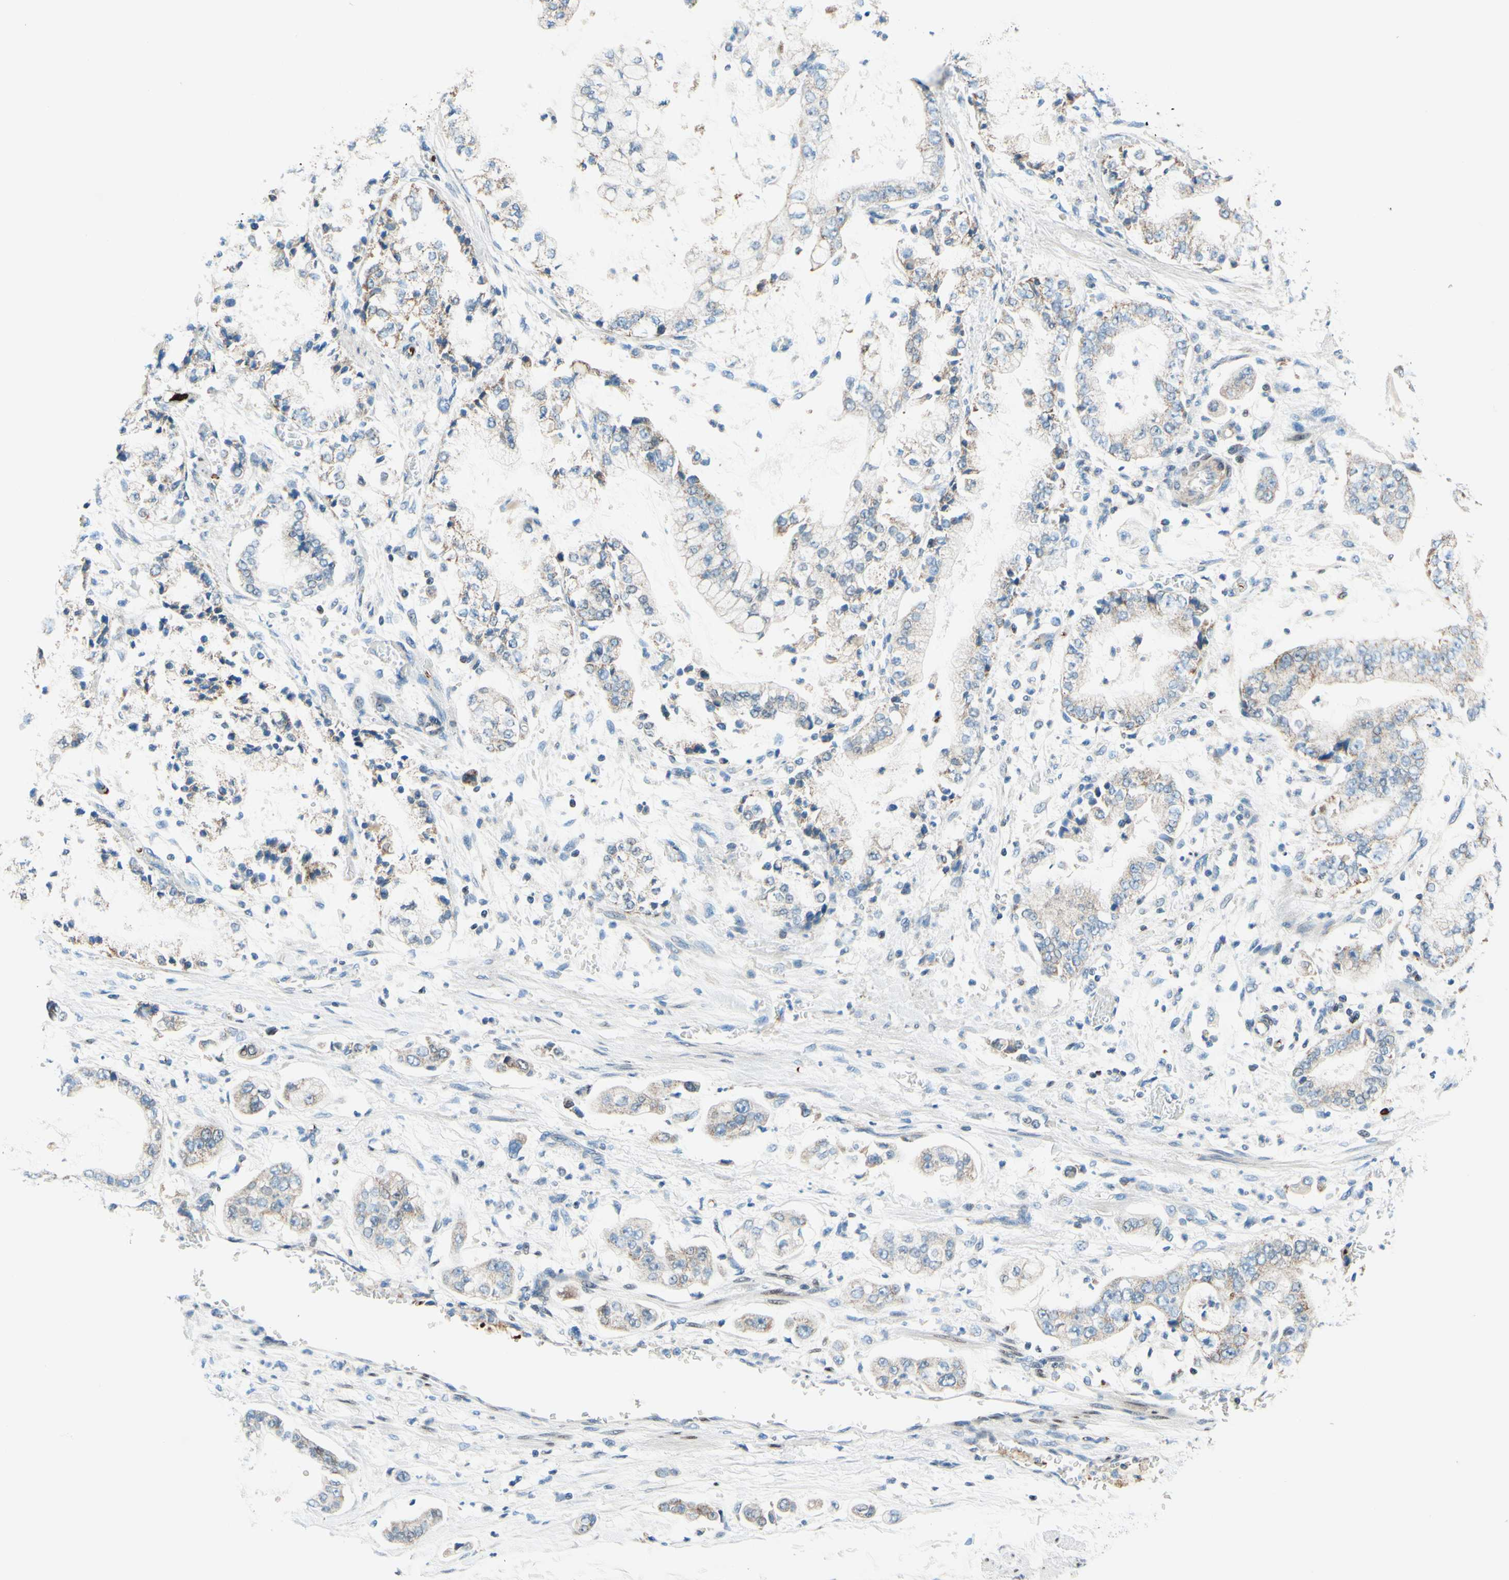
{"staining": {"intensity": "weak", "quantity": "25%-75%", "location": "cytoplasmic/membranous"}, "tissue": "stomach cancer", "cell_type": "Tumor cells", "image_type": "cancer", "snomed": [{"axis": "morphology", "description": "Adenocarcinoma, NOS"}, {"axis": "topography", "description": "Stomach"}], "caption": "Stomach cancer (adenocarcinoma) tissue reveals weak cytoplasmic/membranous expression in approximately 25%-75% of tumor cells, visualized by immunohistochemistry.", "gene": "CBX7", "patient": {"sex": "male", "age": 76}}